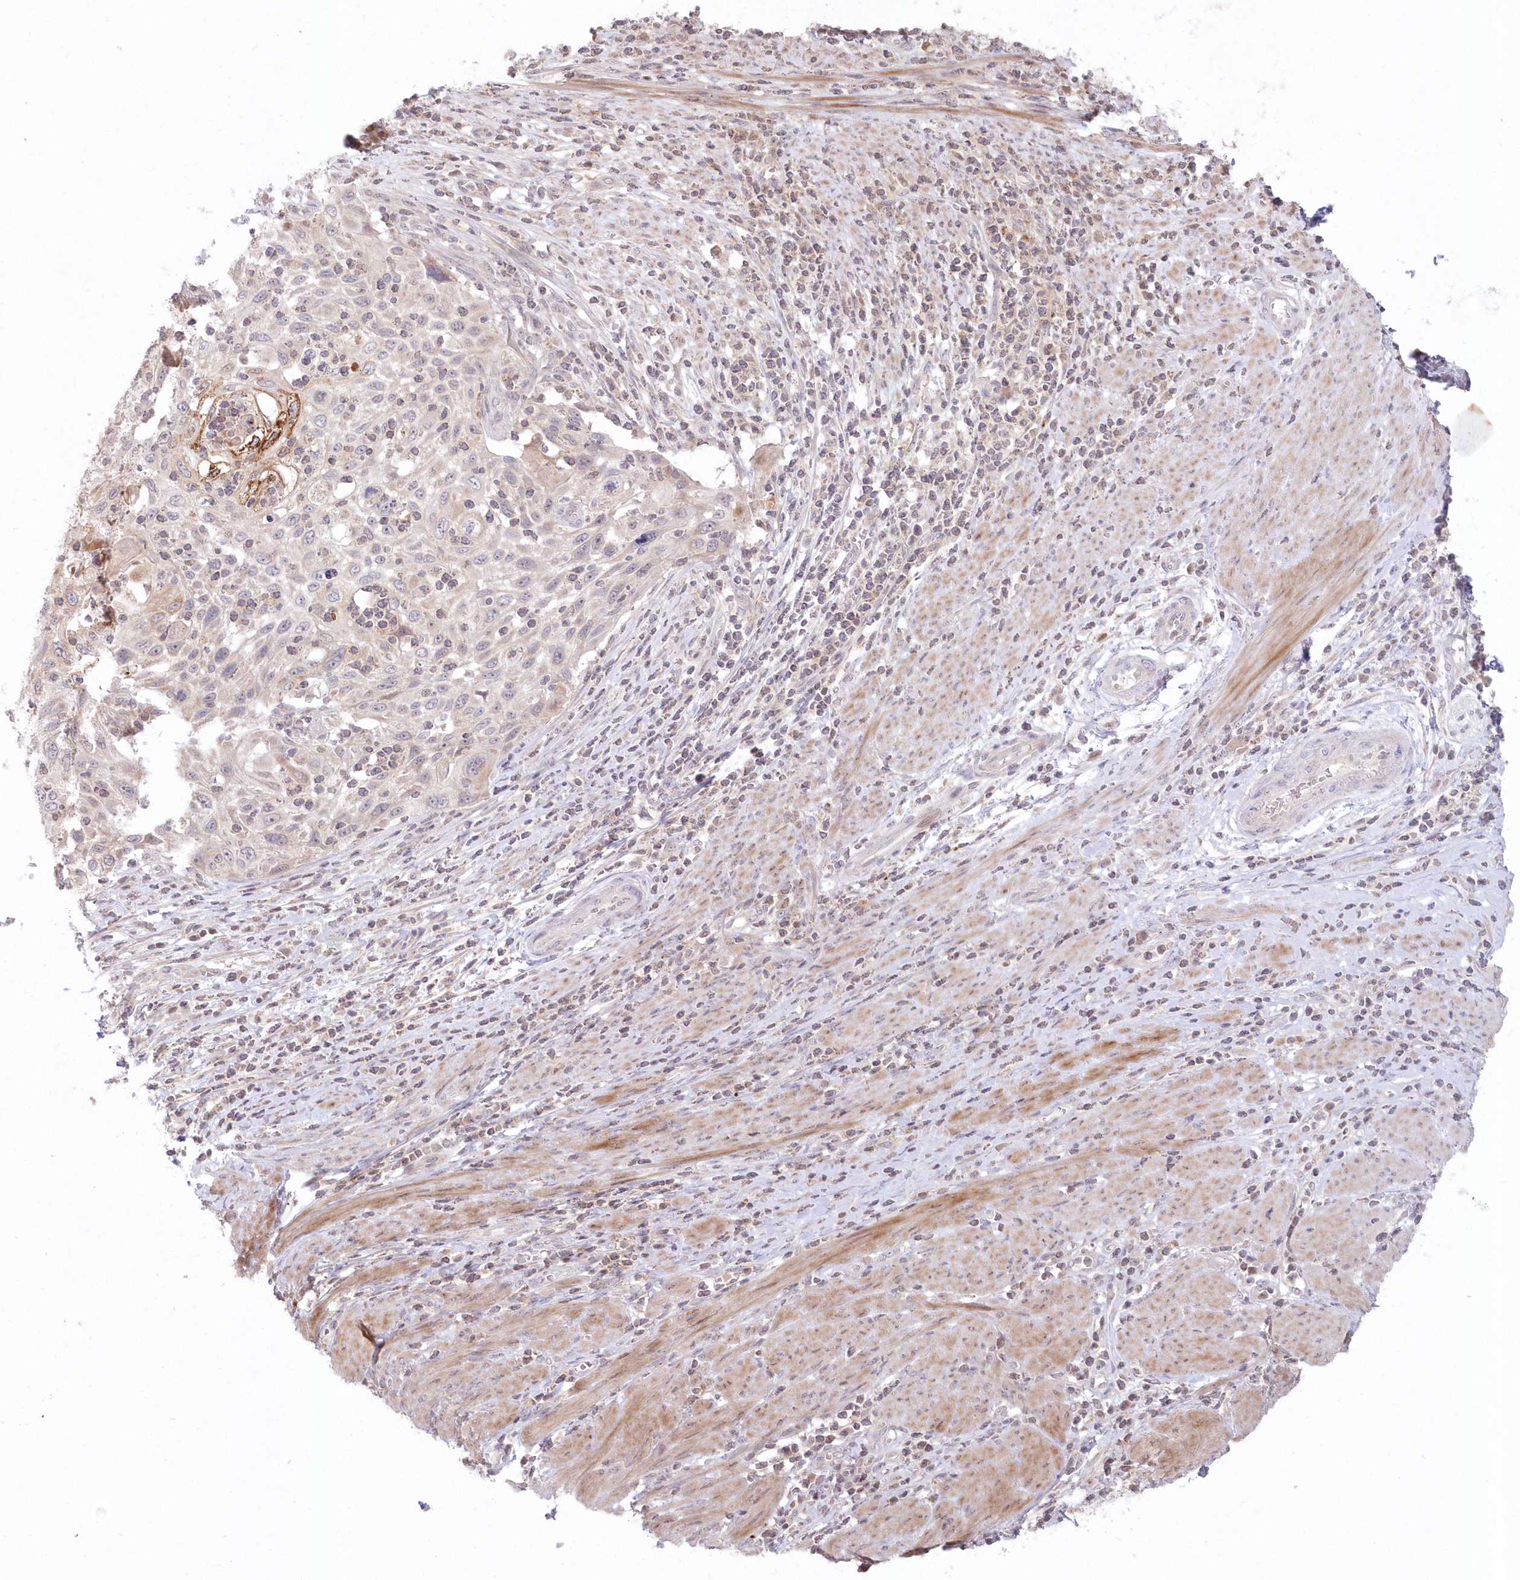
{"staining": {"intensity": "moderate", "quantity": "<25%", "location": "cytoplasmic/membranous"}, "tissue": "cervical cancer", "cell_type": "Tumor cells", "image_type": "cancer", "snomed": [{"axis": "morphology", "description": "Squamous cell carcinoma, NOS"}, {"axis": "topography", "description": "Cervix"}], "caption": "Cervical squamous cell carcinoma stained with DAB immunohistochemistry demonstrates low levels of moderate cytoplasmic/membranous staining in approximately <25% of tumor cells.", "gene": "ASCC1", "patient": {"sex": "female", "age": 70}}